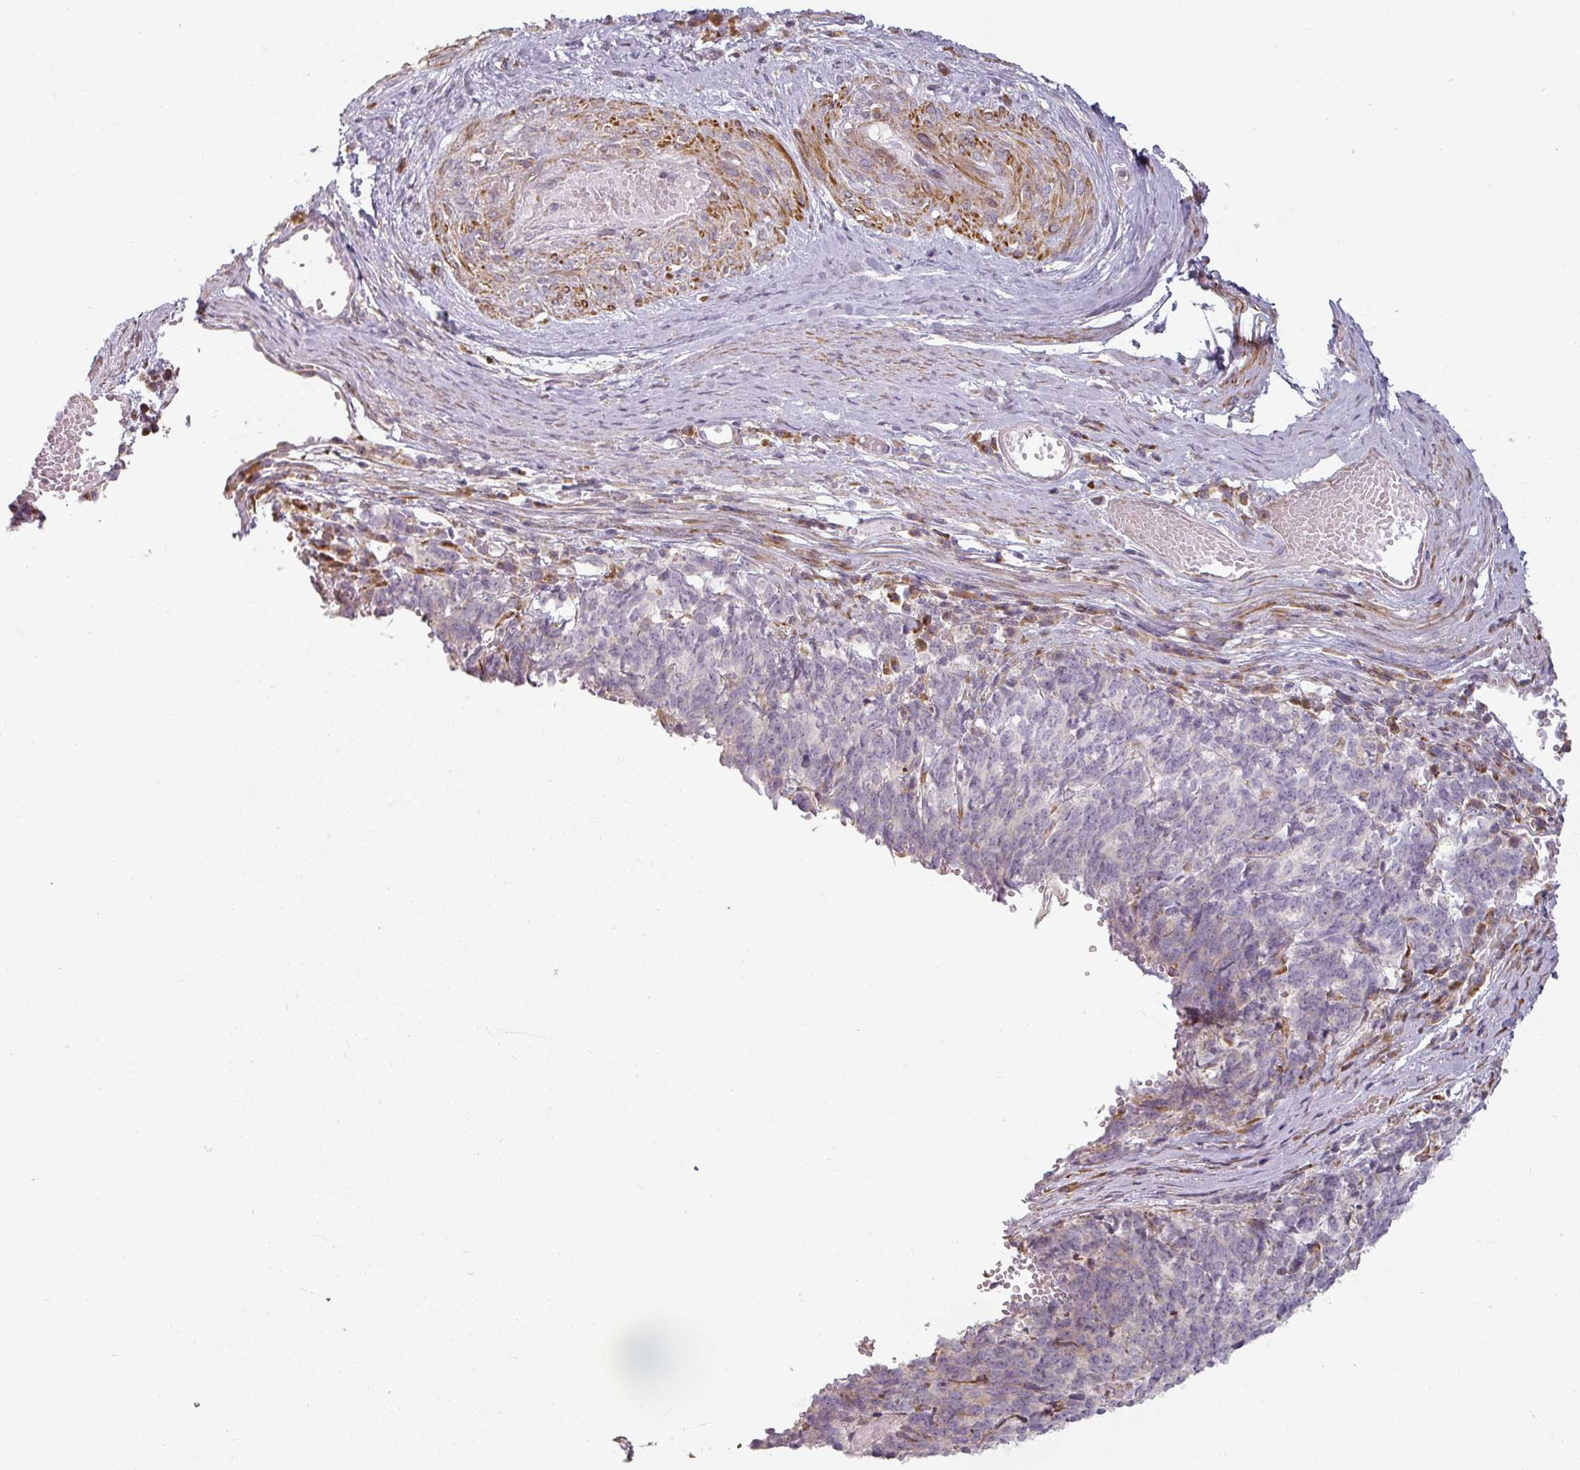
{"staining": {"intensity": "negative", "quantity": "none", "location": "none"}, "tissue": "cervical cancer", "cell_type": "Tumor cells", "image_type": "cancer", "snomed": [{"axis": "morphology", "description": "Squamous cell carcinoma, NOS"}, {"axis": "topography", "description": "Cervix"}], "caption": "IHC image of human cervical cancer stained for a protein (brown), which demonstrates no expression in tumor cells. (Brightfield microscopy of DAB (3,3'-diaminobenzidine) immunohistochemistry at high magnification).", "gene": "CCDC144A", "patient": {"sex": "female", "age": 29}}